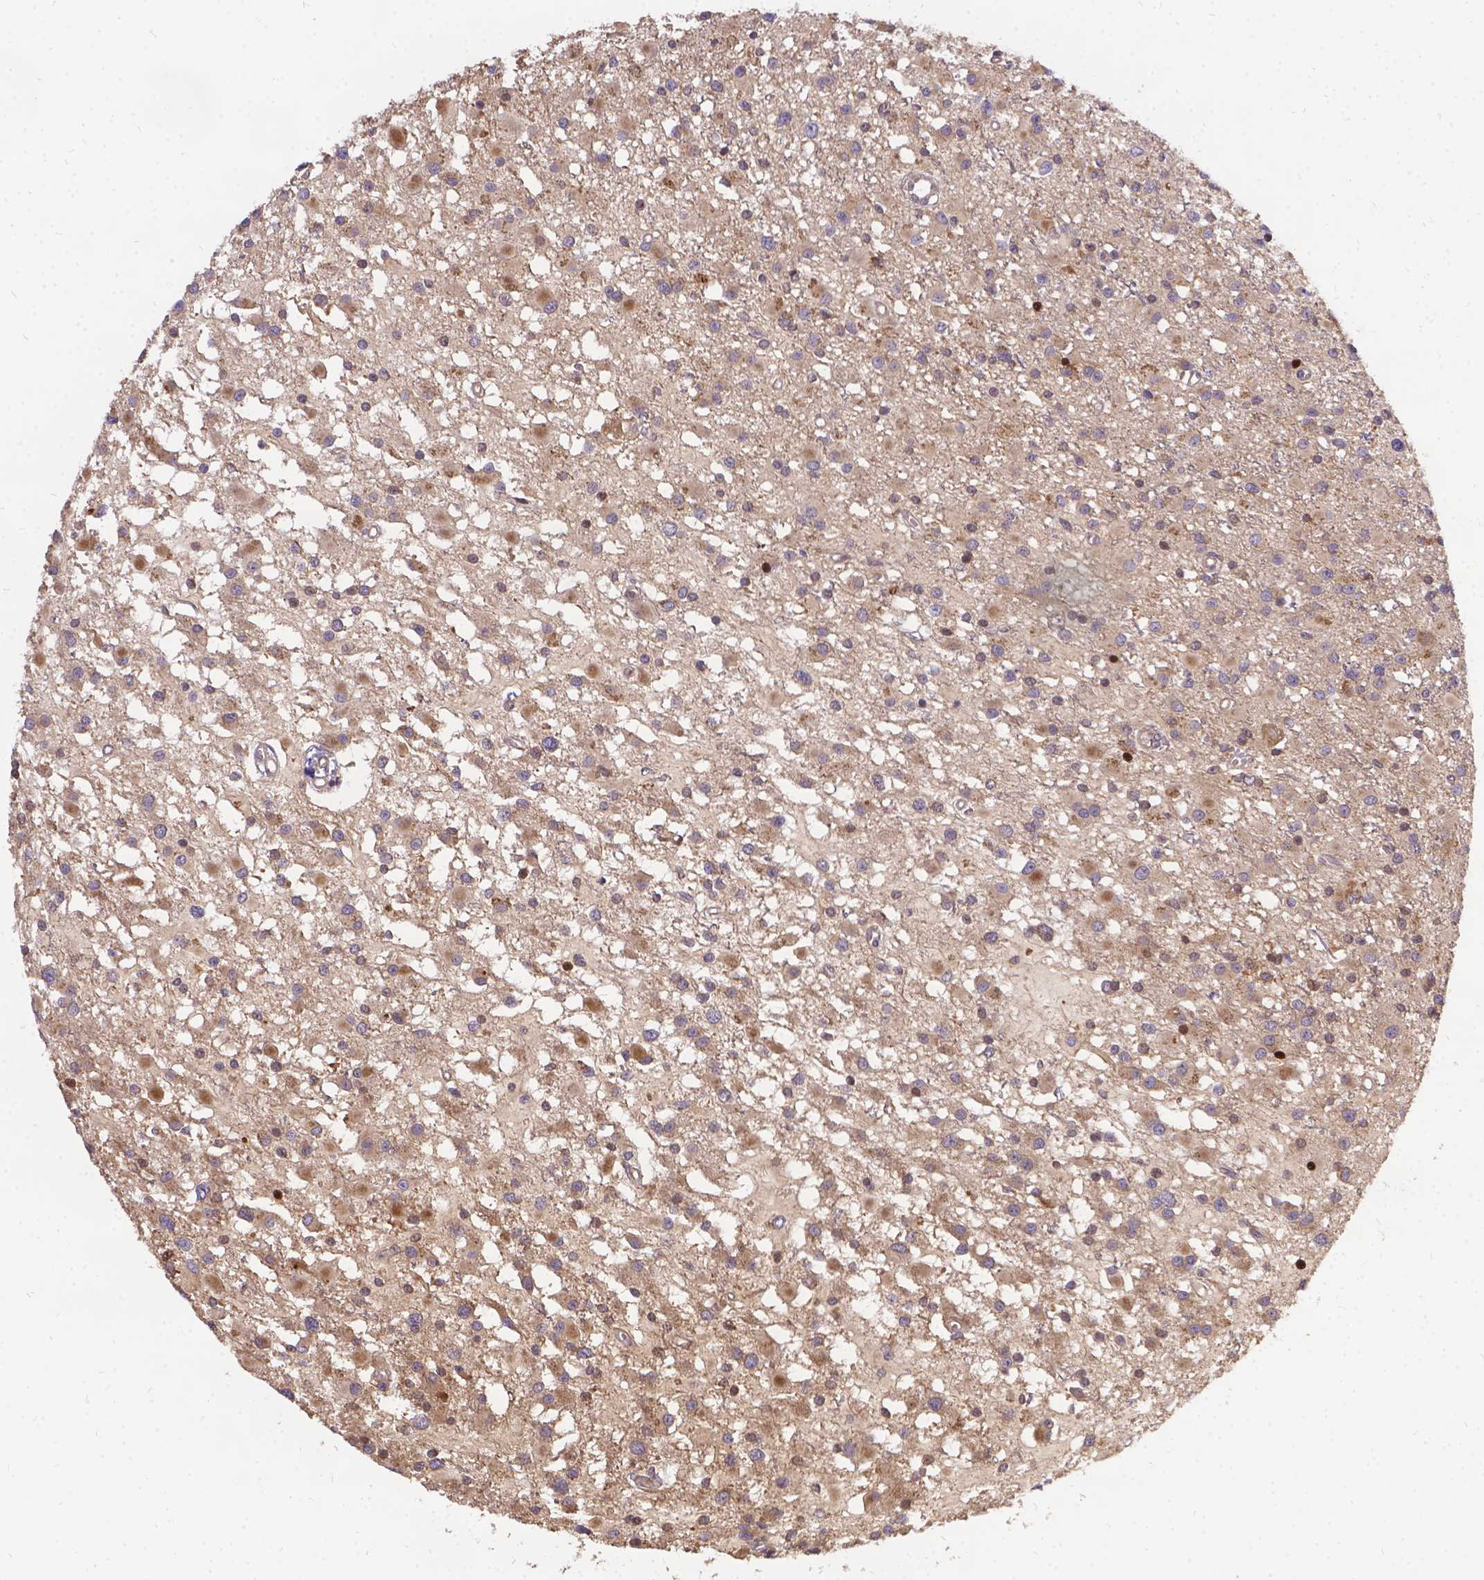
{"staining": {"intensity": "weak", "quantity": "25%-75%", "location": "cytoplasmic/membranous"}, "tissue": "glioma", "cell_type": "Tumor cells", "image_type": "cancer", "snomed": [{"axis": "morphology", "description": "Glioma, malignant, High grade"}, {"axis": "topography", "description": "Brain"}], "caption": "IHC of malignant high-grade glioma shows low levels of weak cytoplasmic/membranous positivity in approximately 25%-75% of tumor cells.", "gene": "DENND6A", "patient": {"sex": "male", "age": 54}}